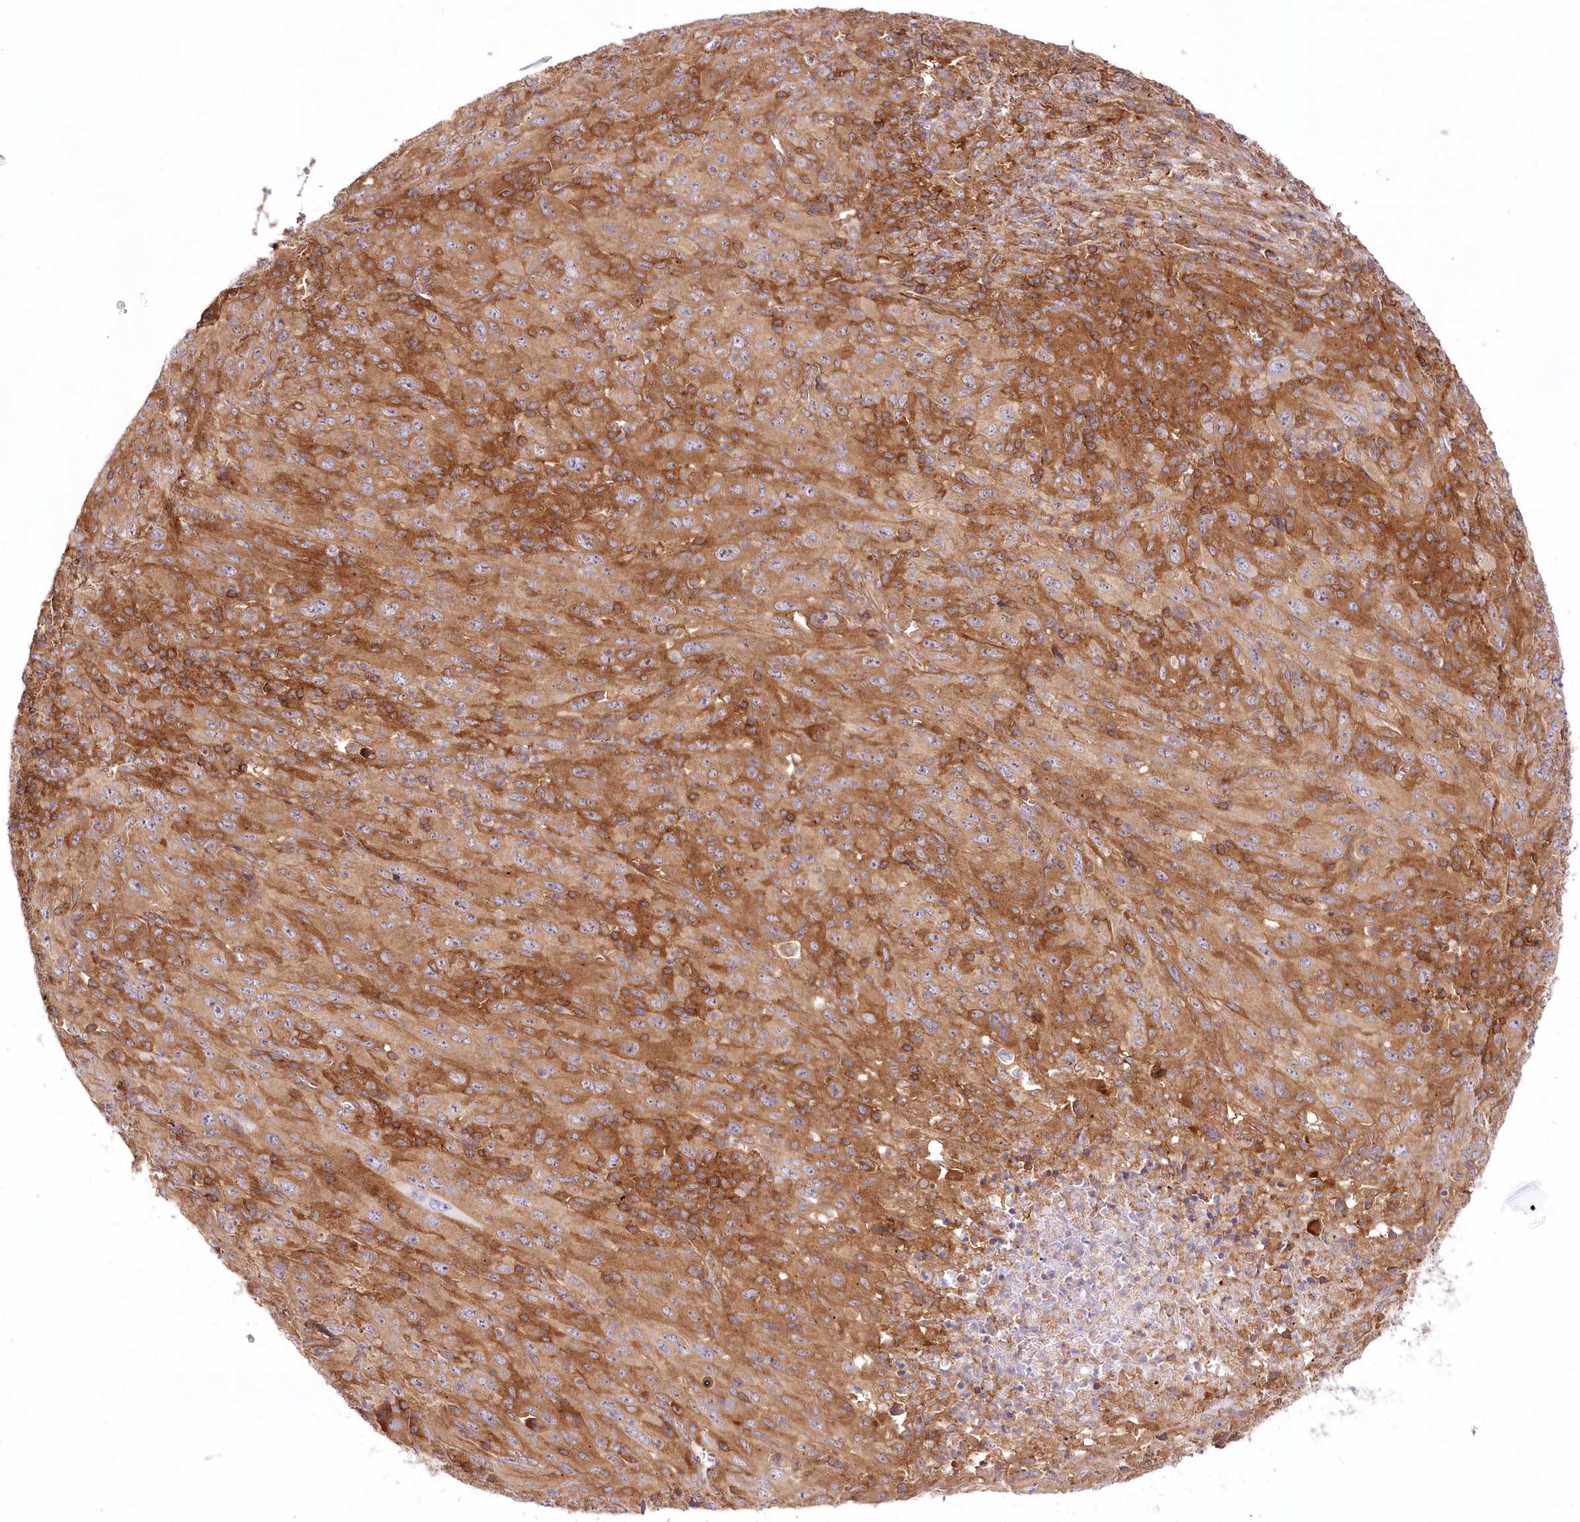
{"staining": {"intensity": "moderate", "quantity": ">75%", "location": "cytoplasmic/membranous"}, "tissue": "melanoma", "cell_type": "Tumor cells", "image_type": "cancer", "snomed": [{"axis": "morphology", "description": "Malignant melanoma, Metastatic site"}, {"axis": "topography", "description": "Skin"}], "caption": "Melanoma stained with a protein marker displays moderate staining in tumor cells.", "gene": "ABRAXAS2", "patient": {"sex": "female", "age": 56}}